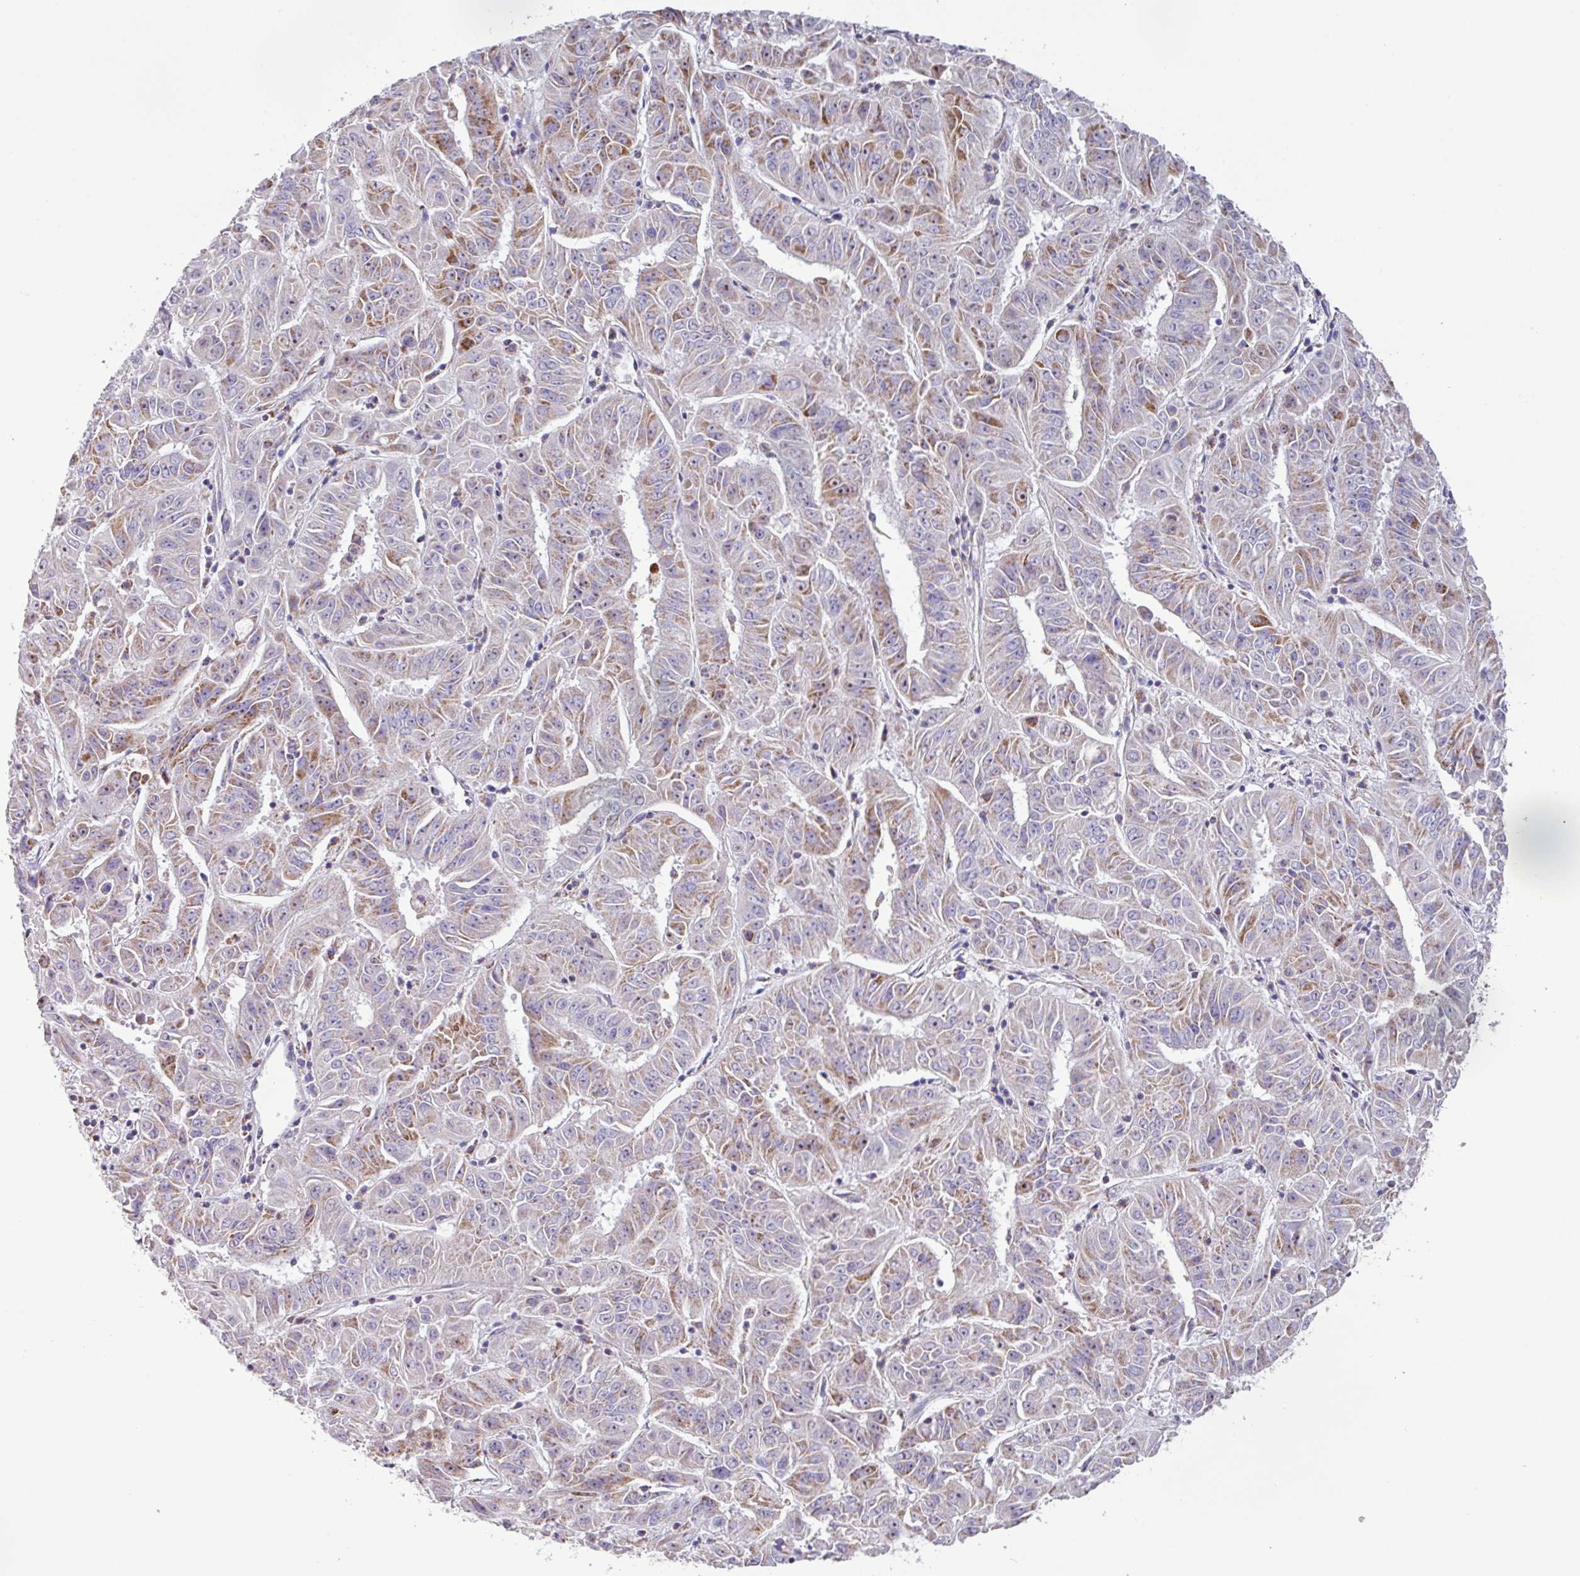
{"staining": {"intensity": "moderate", "quantity": "25%-75%", "location": "cytoplasmic/membranous"}, "tissue": "pancreatic cancer", "cell_type": "Tumor cells", "image_type": "cancer", "snomed": [{"axis": "morphology", "description": "Adenocarcinoma, NOS"}, {"axis": "topography", "description": "Pancreas"}], "caption": "Protein staining displays moderate cytoplasmic/membranous expression in approximately 25%-75% of tumor cells in pancreatic cancer. The protein of interest is stained brown, and the nuclei are stained in blue (DAB IHC with brightfield microscopy, high magnification).", "gene": "MT-ND4", "patient": {"sex": "male", "age": 63}}